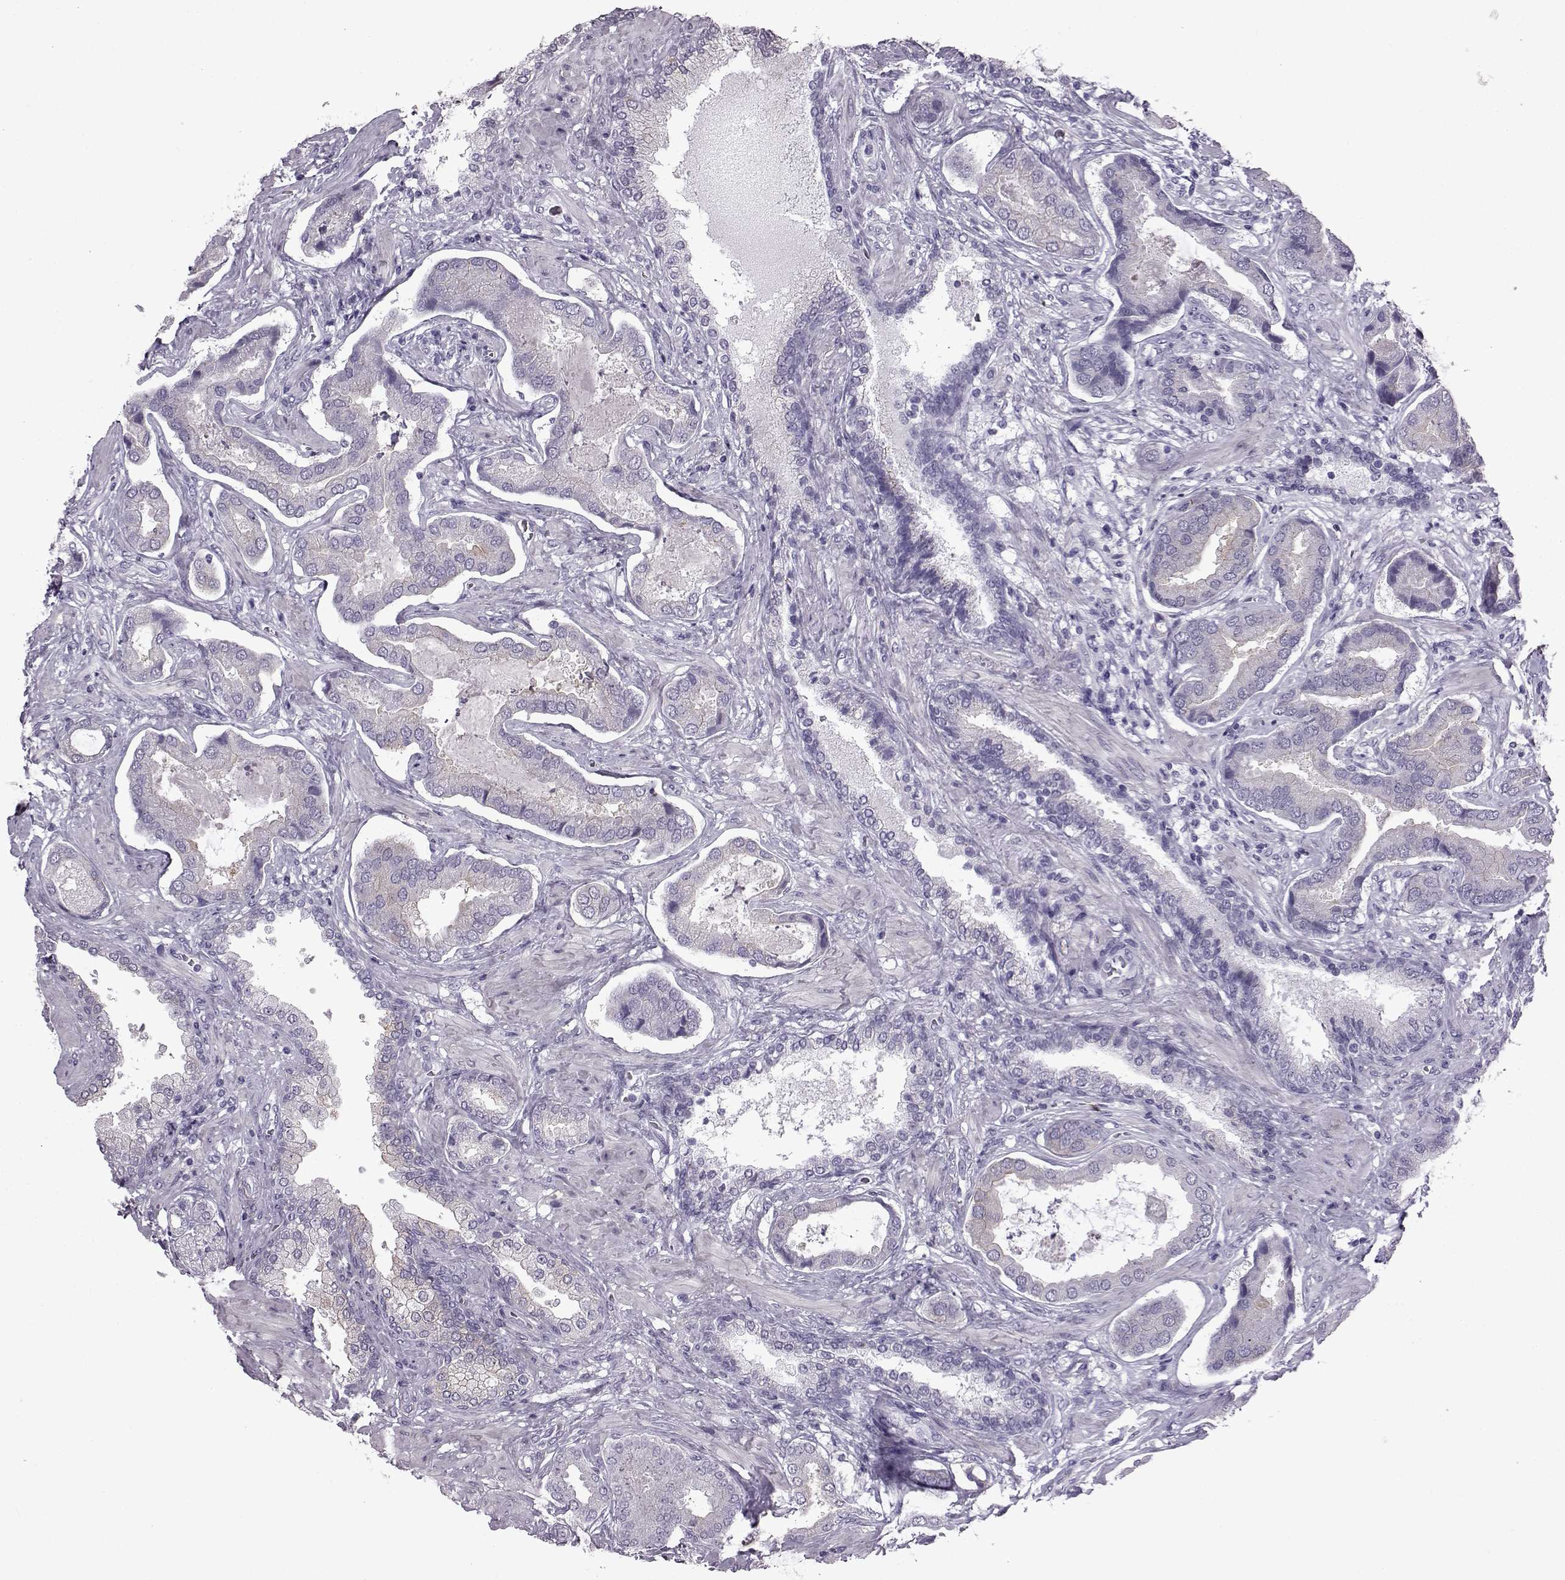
{"staining": {"intensity": "weak", "quantity": "<25%", "location": "cytoplasmic/membranous"}, "tissue": "prostate cancer", "cell_type": "Tumor cells", "image_type": "cancer", "snomed": [{"axis": "morphology", "description": "Adenocarcinoma, NOS"}, {"axis": "topography", "description": "Prostate"}], "caption": "Tumor cells show no significant expression in prostate cancer.", "gene": "SLC28A2", "patient": {"sex": "male", "age": 64}}